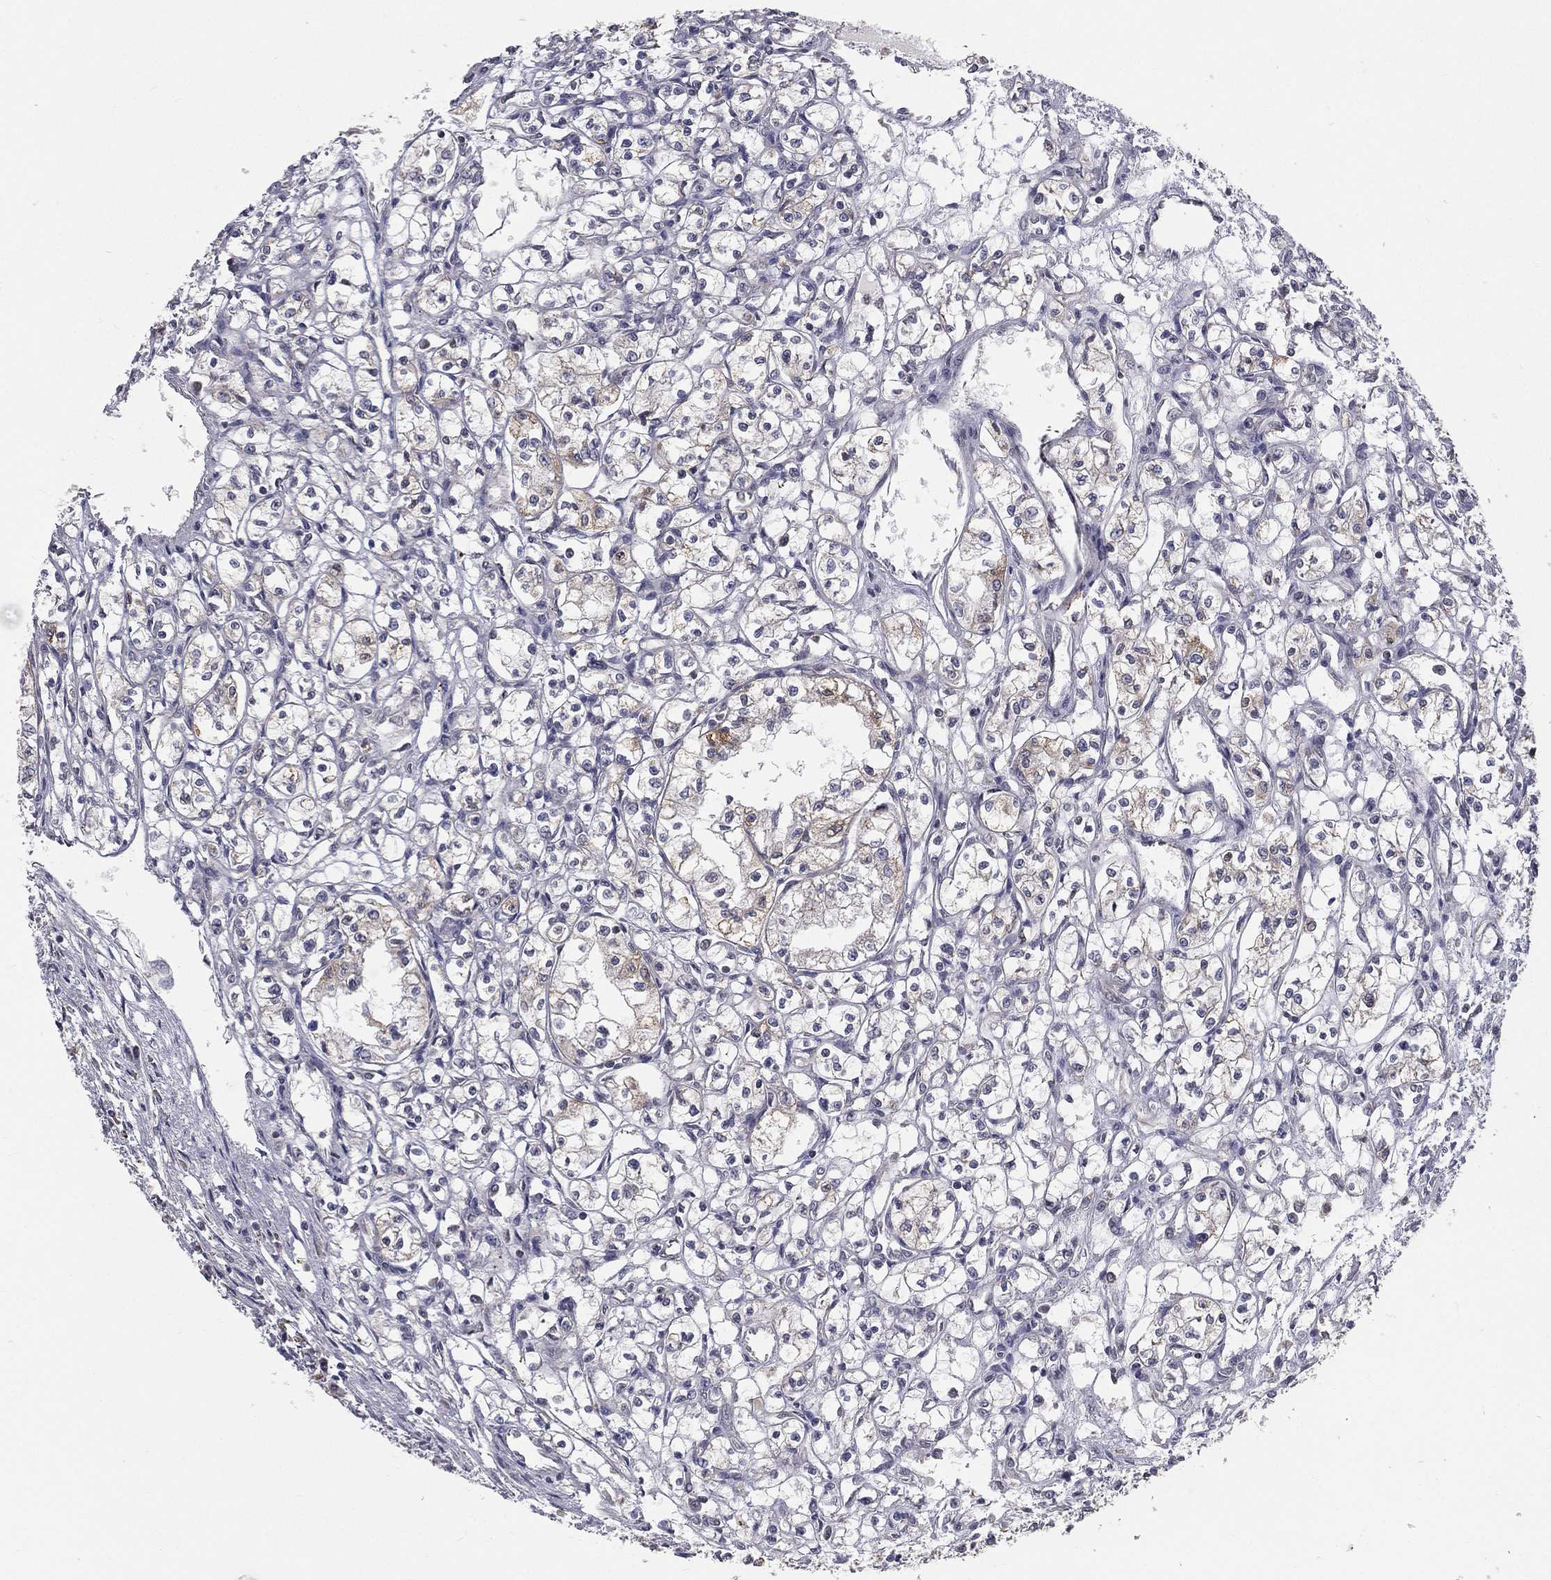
{"staining": {"intensity": "weak", "quantity": "<25%", "location": "cytoplasmic/membranous"}, "tissue": "renal cancer", "cell_type": "Tumor cells", "image_type": "cancer", "snomed": [{"axis": "morphology", "description": "Adenocarcinoma, NOS"}, {"axis": "topography", "description": "Kidney"}], "caption": "The micrograph reveals no staining of tumor cells in renal adenocarcinoma.", "gene": "HADH", "patient": {"sex": "male", "age": 56}}